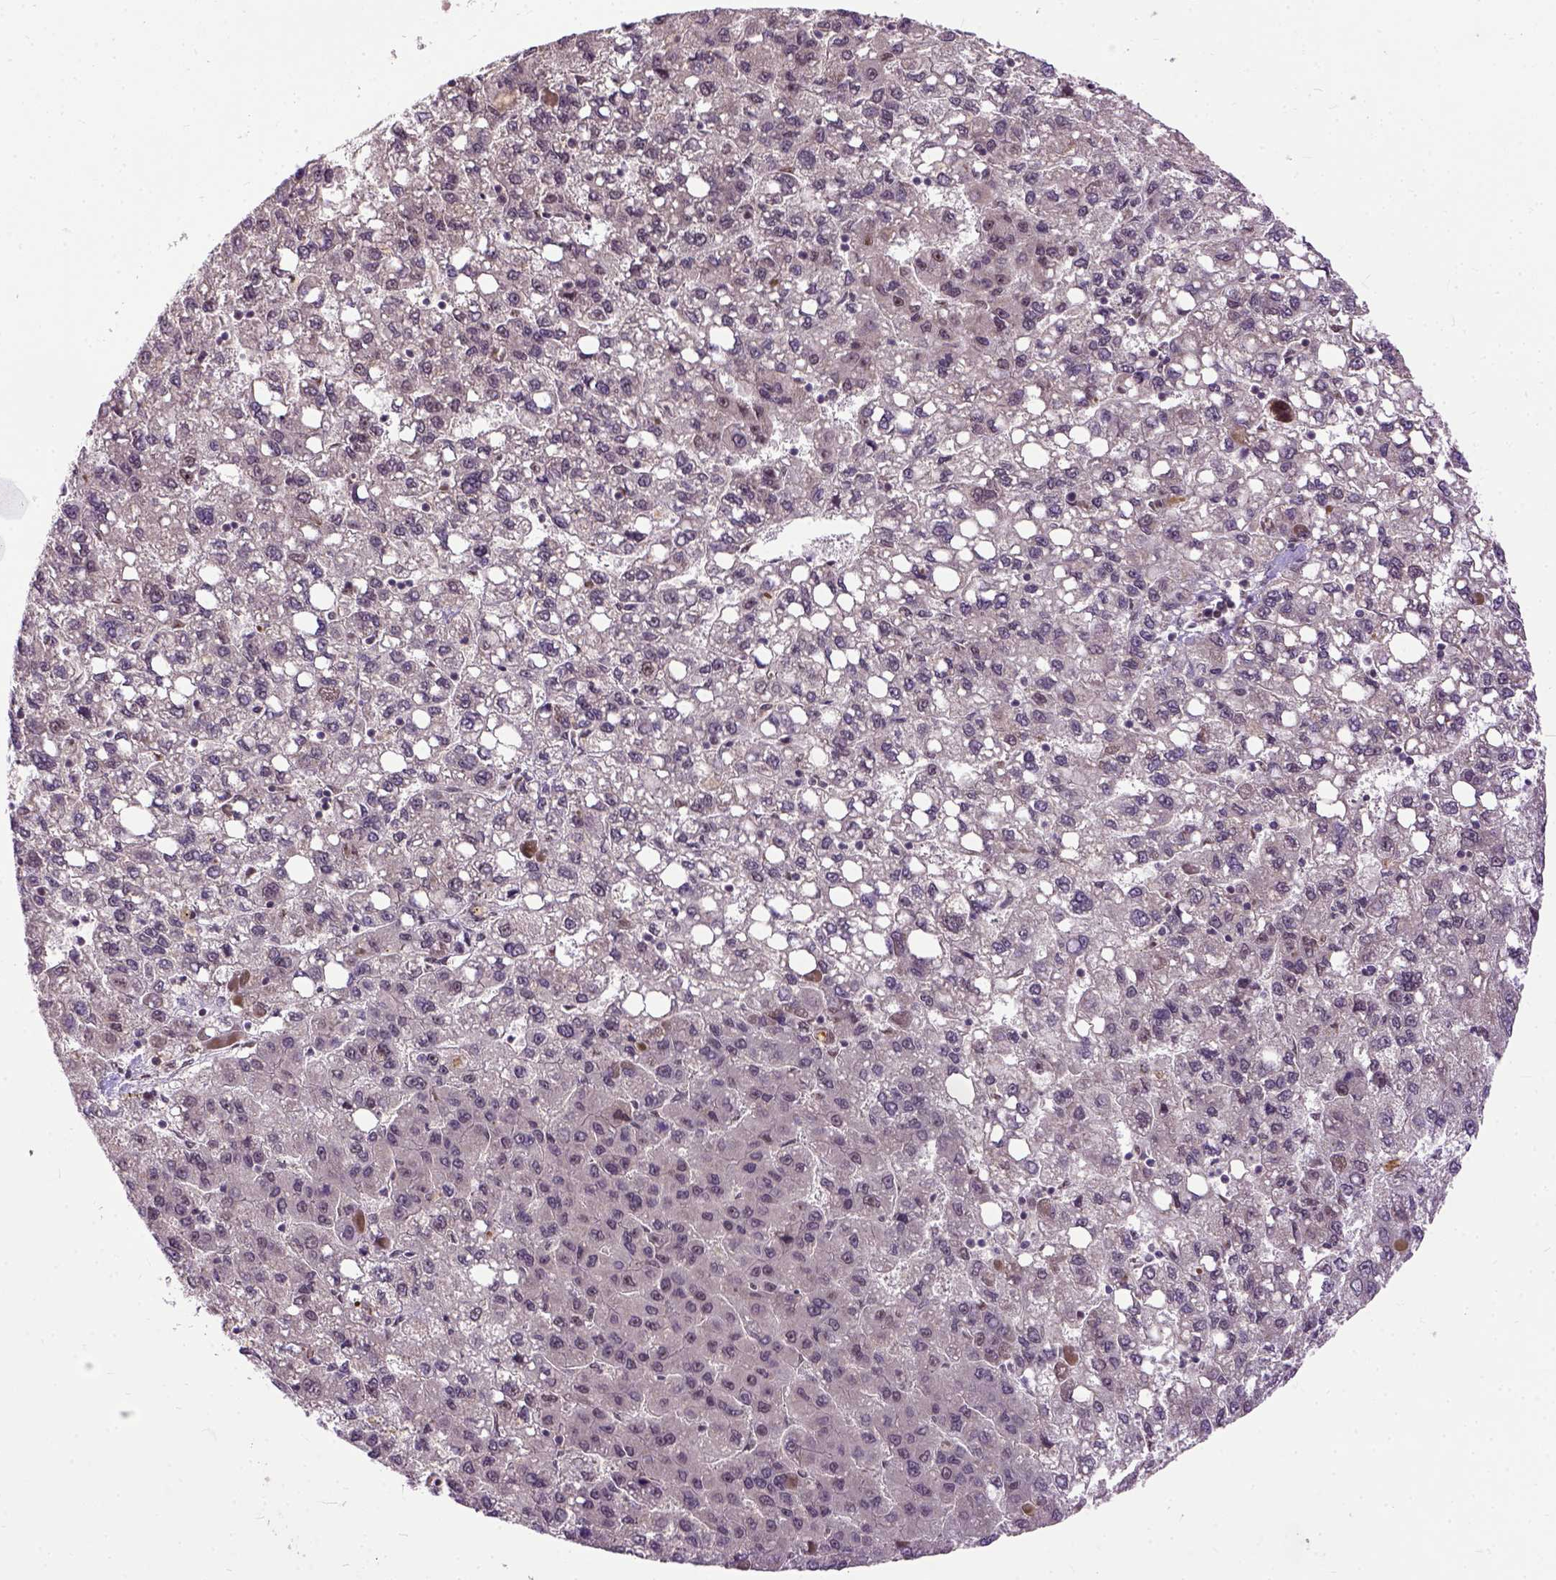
{"staining": {"intensity": "weak", "quantity": "<25%", "location": "nuclear"}, "tissue": "liver cancer", "cell_type": "Tumor cells", "image_type": "cancer", "snomed": [{"axis": "morphology", "description": "Carcinoma, Hepatocellular, NOS"}, {"axis": "topography", "description": "Liver"}], "caption": "The micrograph displays no staining of tumor cells in liver hepatocellular carcinoma.", "gene": "ZNF630", "patient": {"sex": "female", "age": 82}}